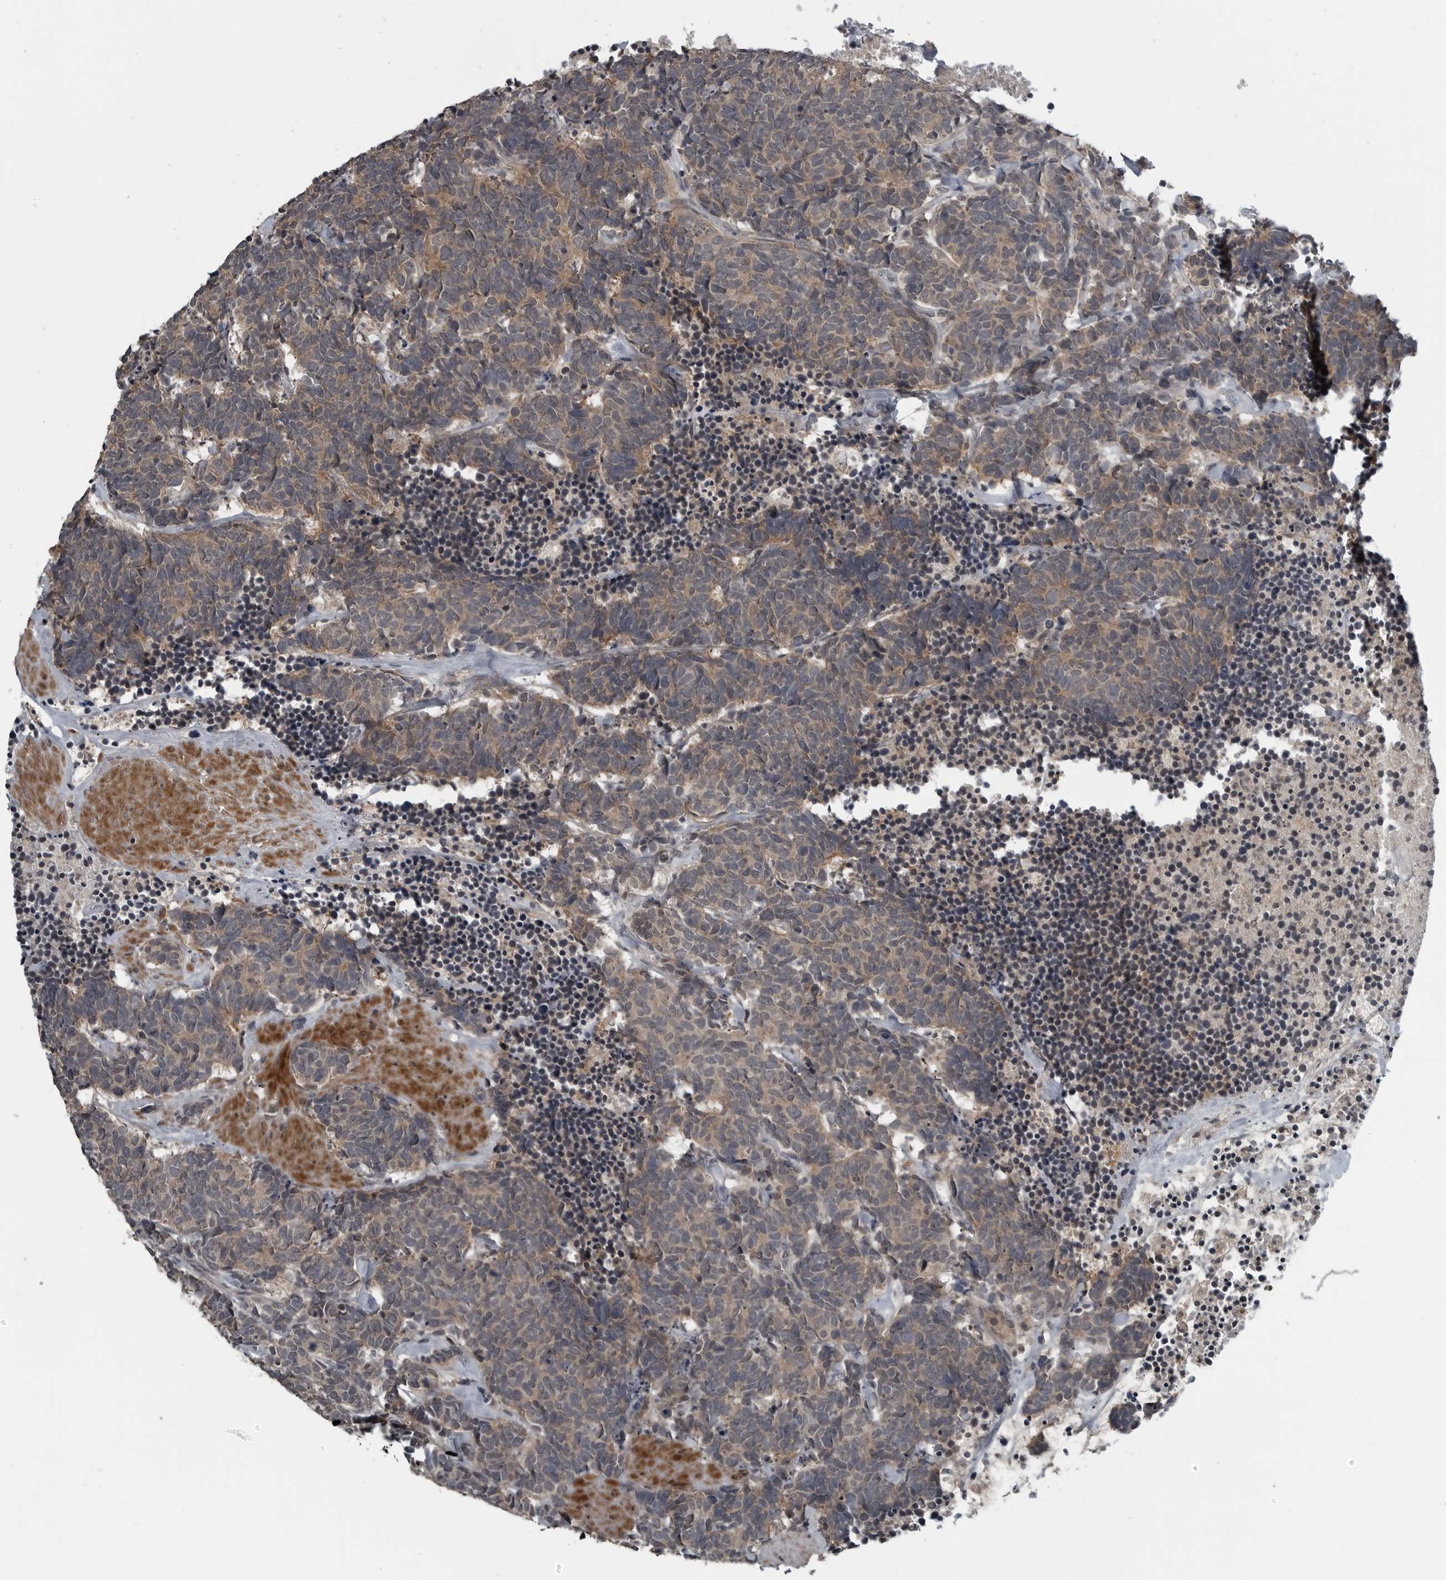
{"staining": {"intensity": "moderate", "quantity": ">75%", "location": "cytoplasmic/membranous"}, "tissue": "carcinoid", "cell_type": "Tumor cells", "image_type": "cancer", "snomed": [{"axis": "morphology", "description": "Carcinoma, NOS"}, {"axis": "morphology", "description": "Carcinoid, malignant, NOS"}, {"axis": "topography", "description": "Urinary bladder"}], "caption": "Malignant carcinoid tissue demonstrates moderate cytoplasmic/membranous positivity in about >75% of tumor cells, visualized by immunohistochemistry.", "gene": "GAK", "patient": {"sex": "male", "age": 57}}